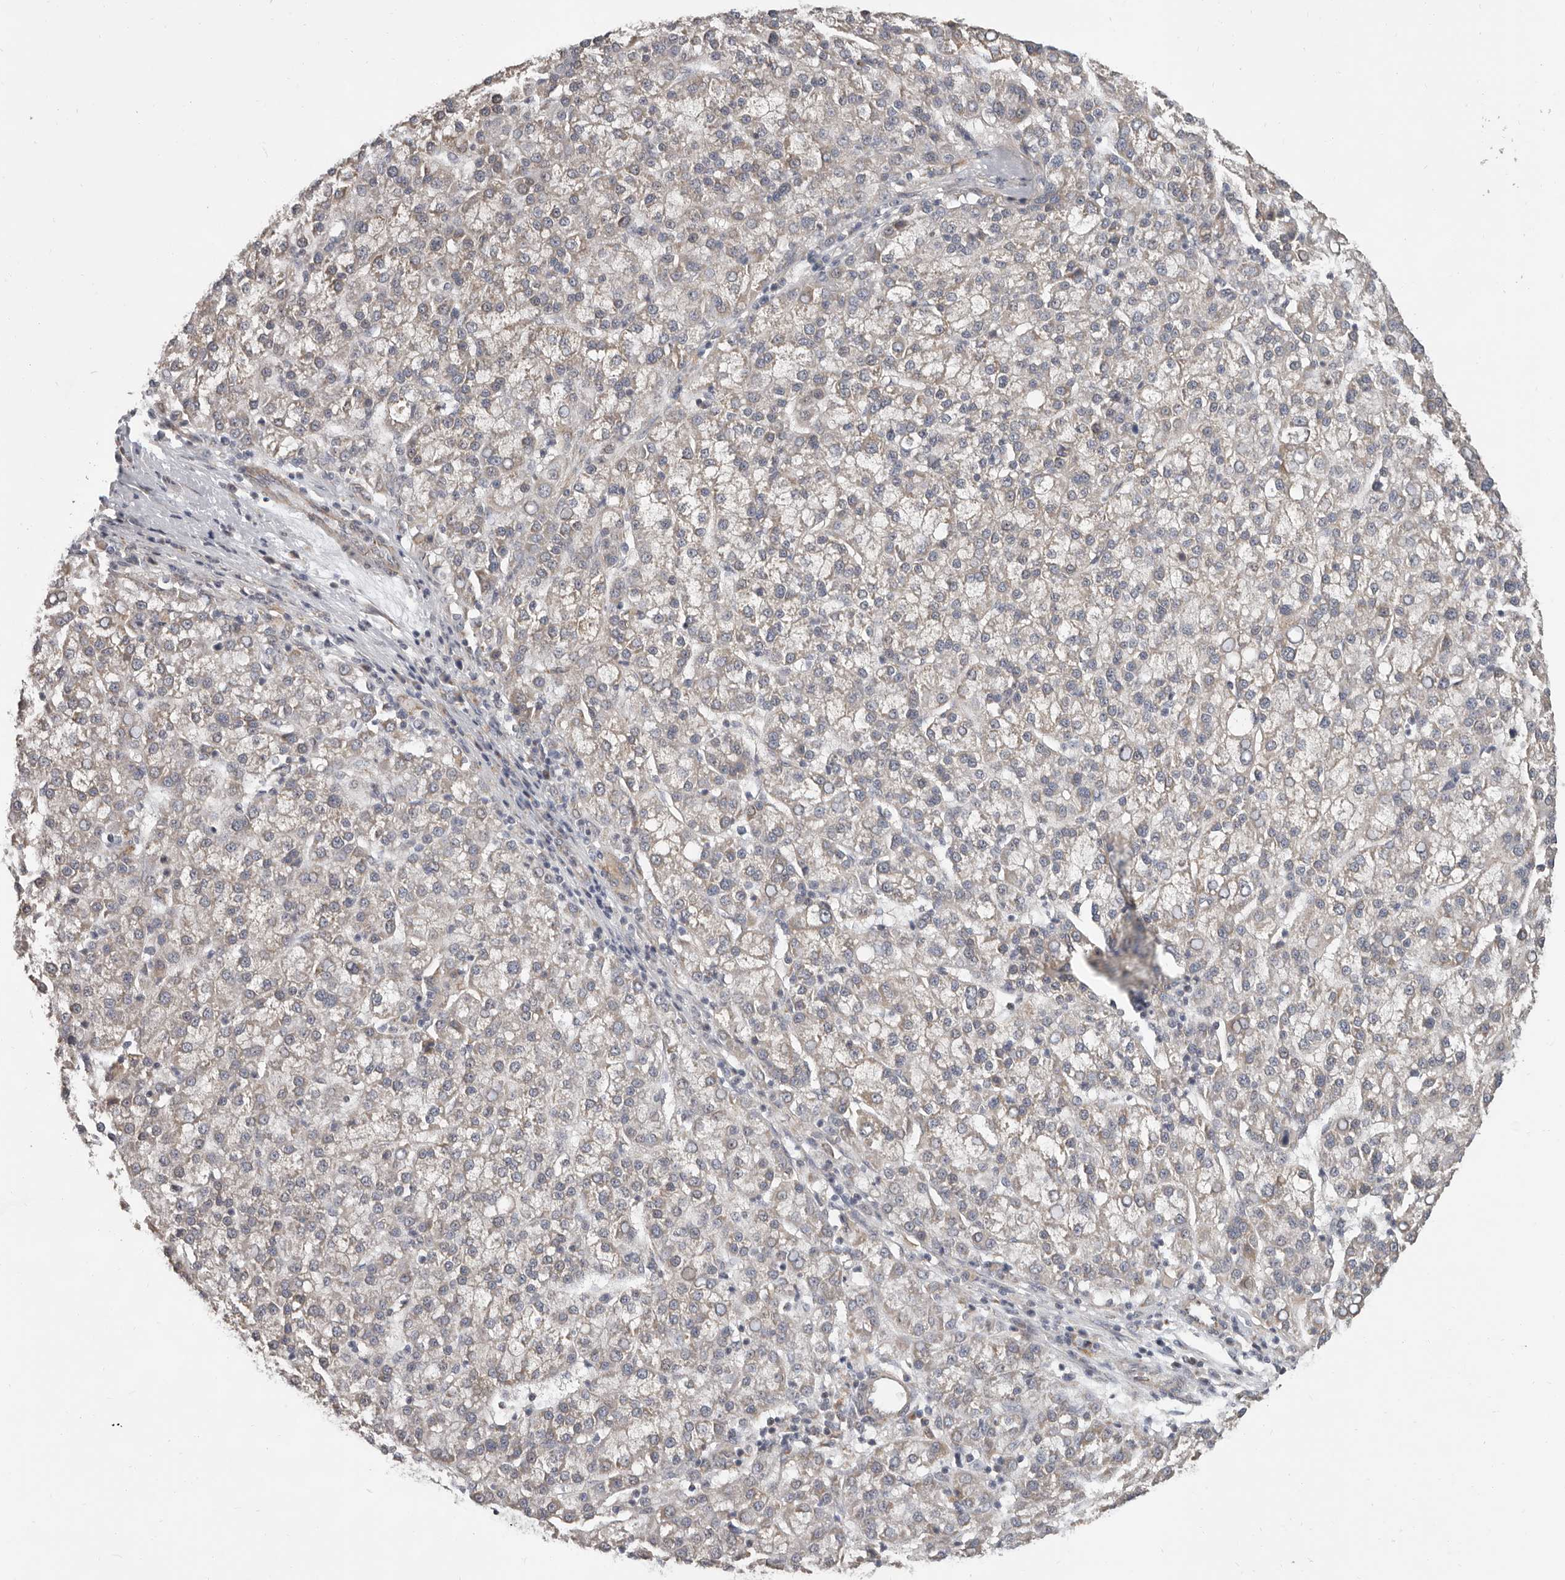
{"staining": {"intensity": "weak", "quantity": "<25%", "location": "cytoplasmic/membranous"}, "tissue": "liver cancer", "cell_type": "Tumor cells", "image_type": "cancer", "snomed": [{"axis": "morphology", "description": "Carcinoma, Hepatocellular, NOS"}, {"axis": "topography", "description": "Liver"}], "caption": "This is an IHC photomicrograph of liver hepatocellular carcinoma. There is no staining in tumor cells.", "gene": "UNK", "patient": {"sex": "female", "age": 58}}